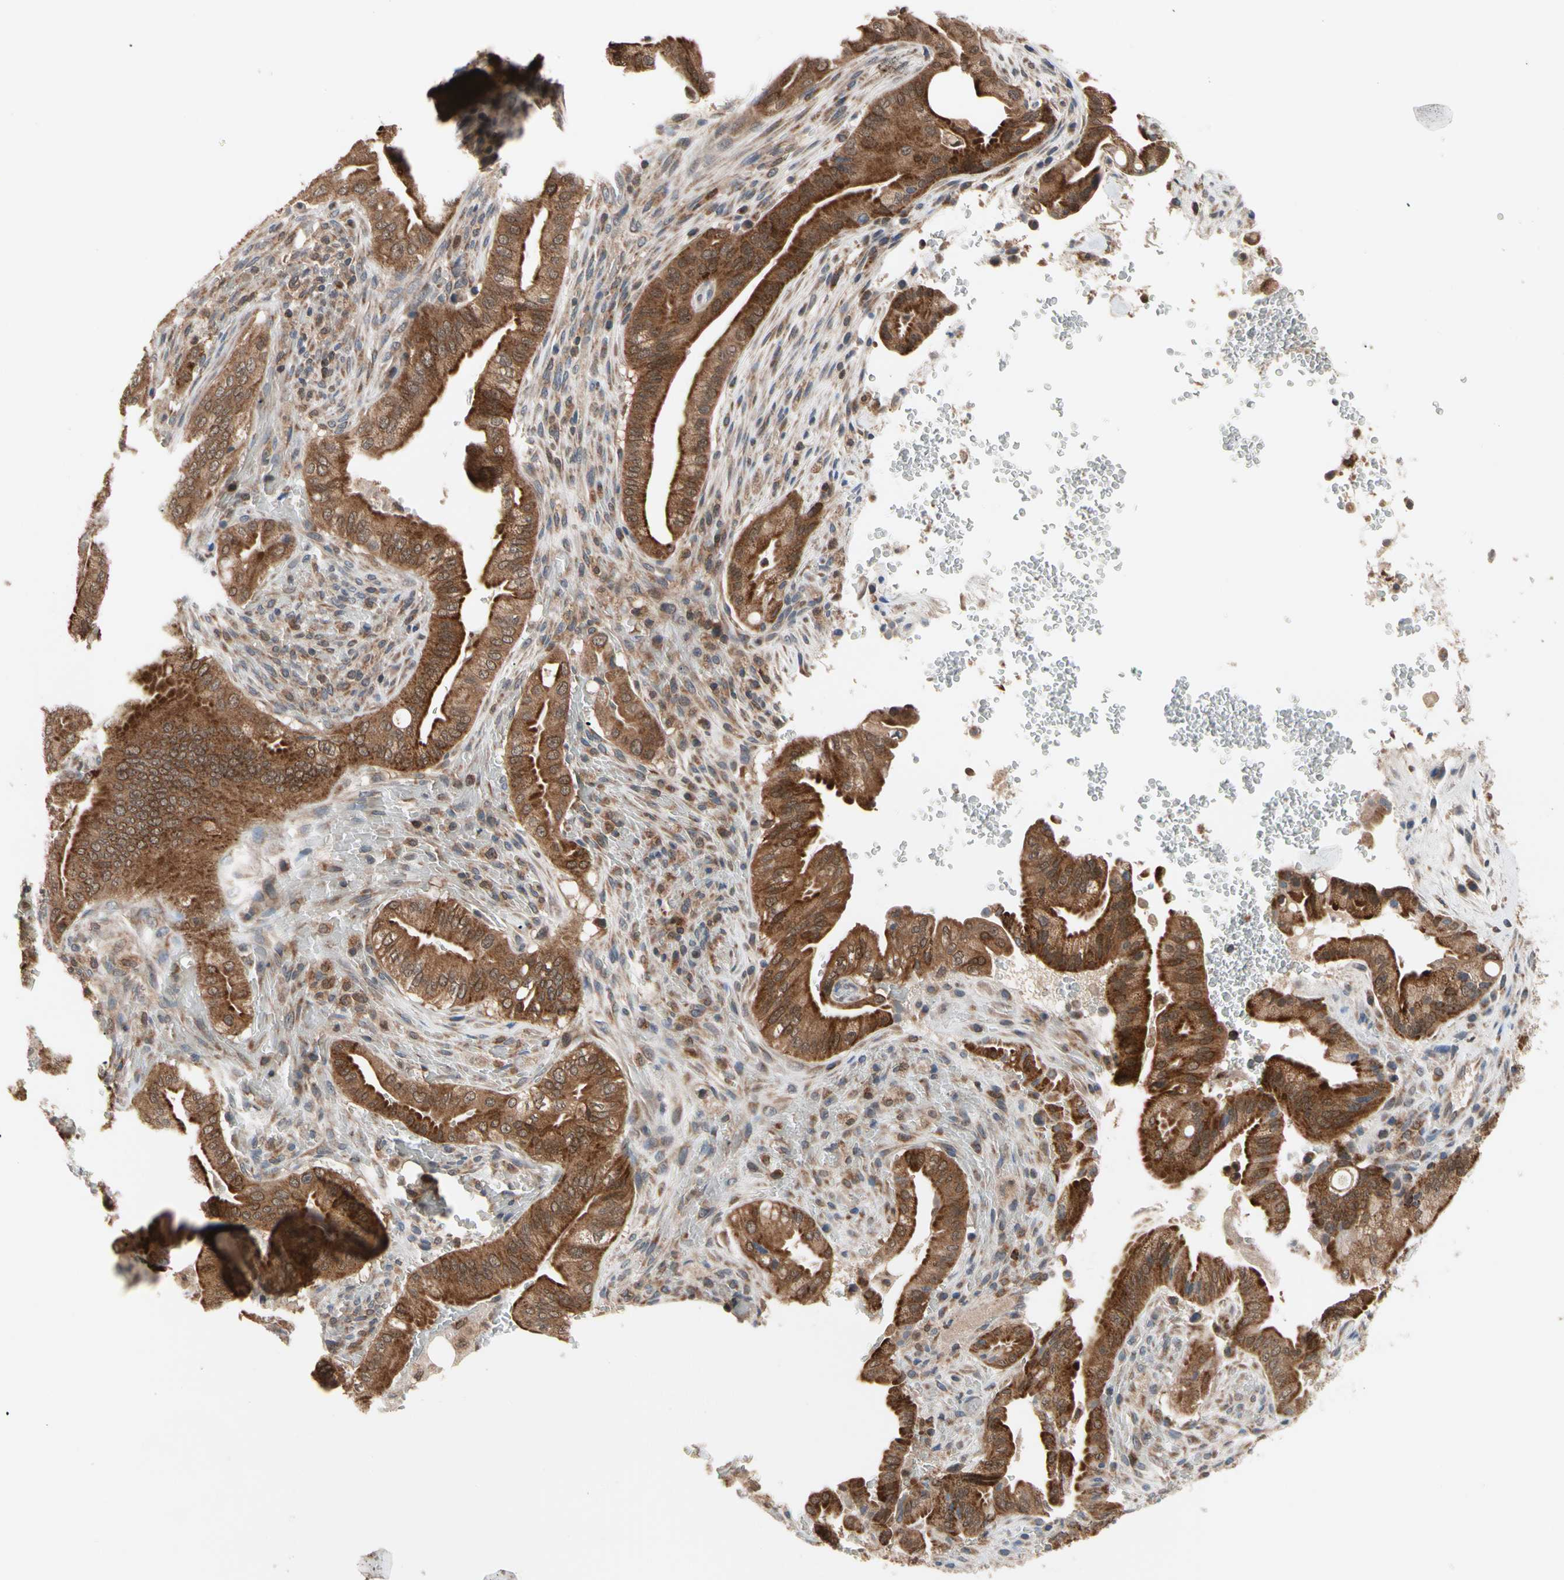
{"staining": {"intensity": "strong", "quantity": ">75%", "location": "cytoplasmic/membranous"}, "tissue": "liver cancer", "cell_type": "Tumor cells", "image_type": "cancer", "snomed": [{"axis": "morphology", "description": "Cholangiocarcinoma"}, {"axis": "topography", "description": "Liver"}], "caption": "A brown stain labels strong cytoplasmic/membranous positivity of a protein in liver cancer tumor cells. (DAB (3,3'-diaminobenzidine) = brown stain, brightfield microscopy at high magnification).", "gene": "MTHFS", "patient": {"sex": "female", "age": 68}}